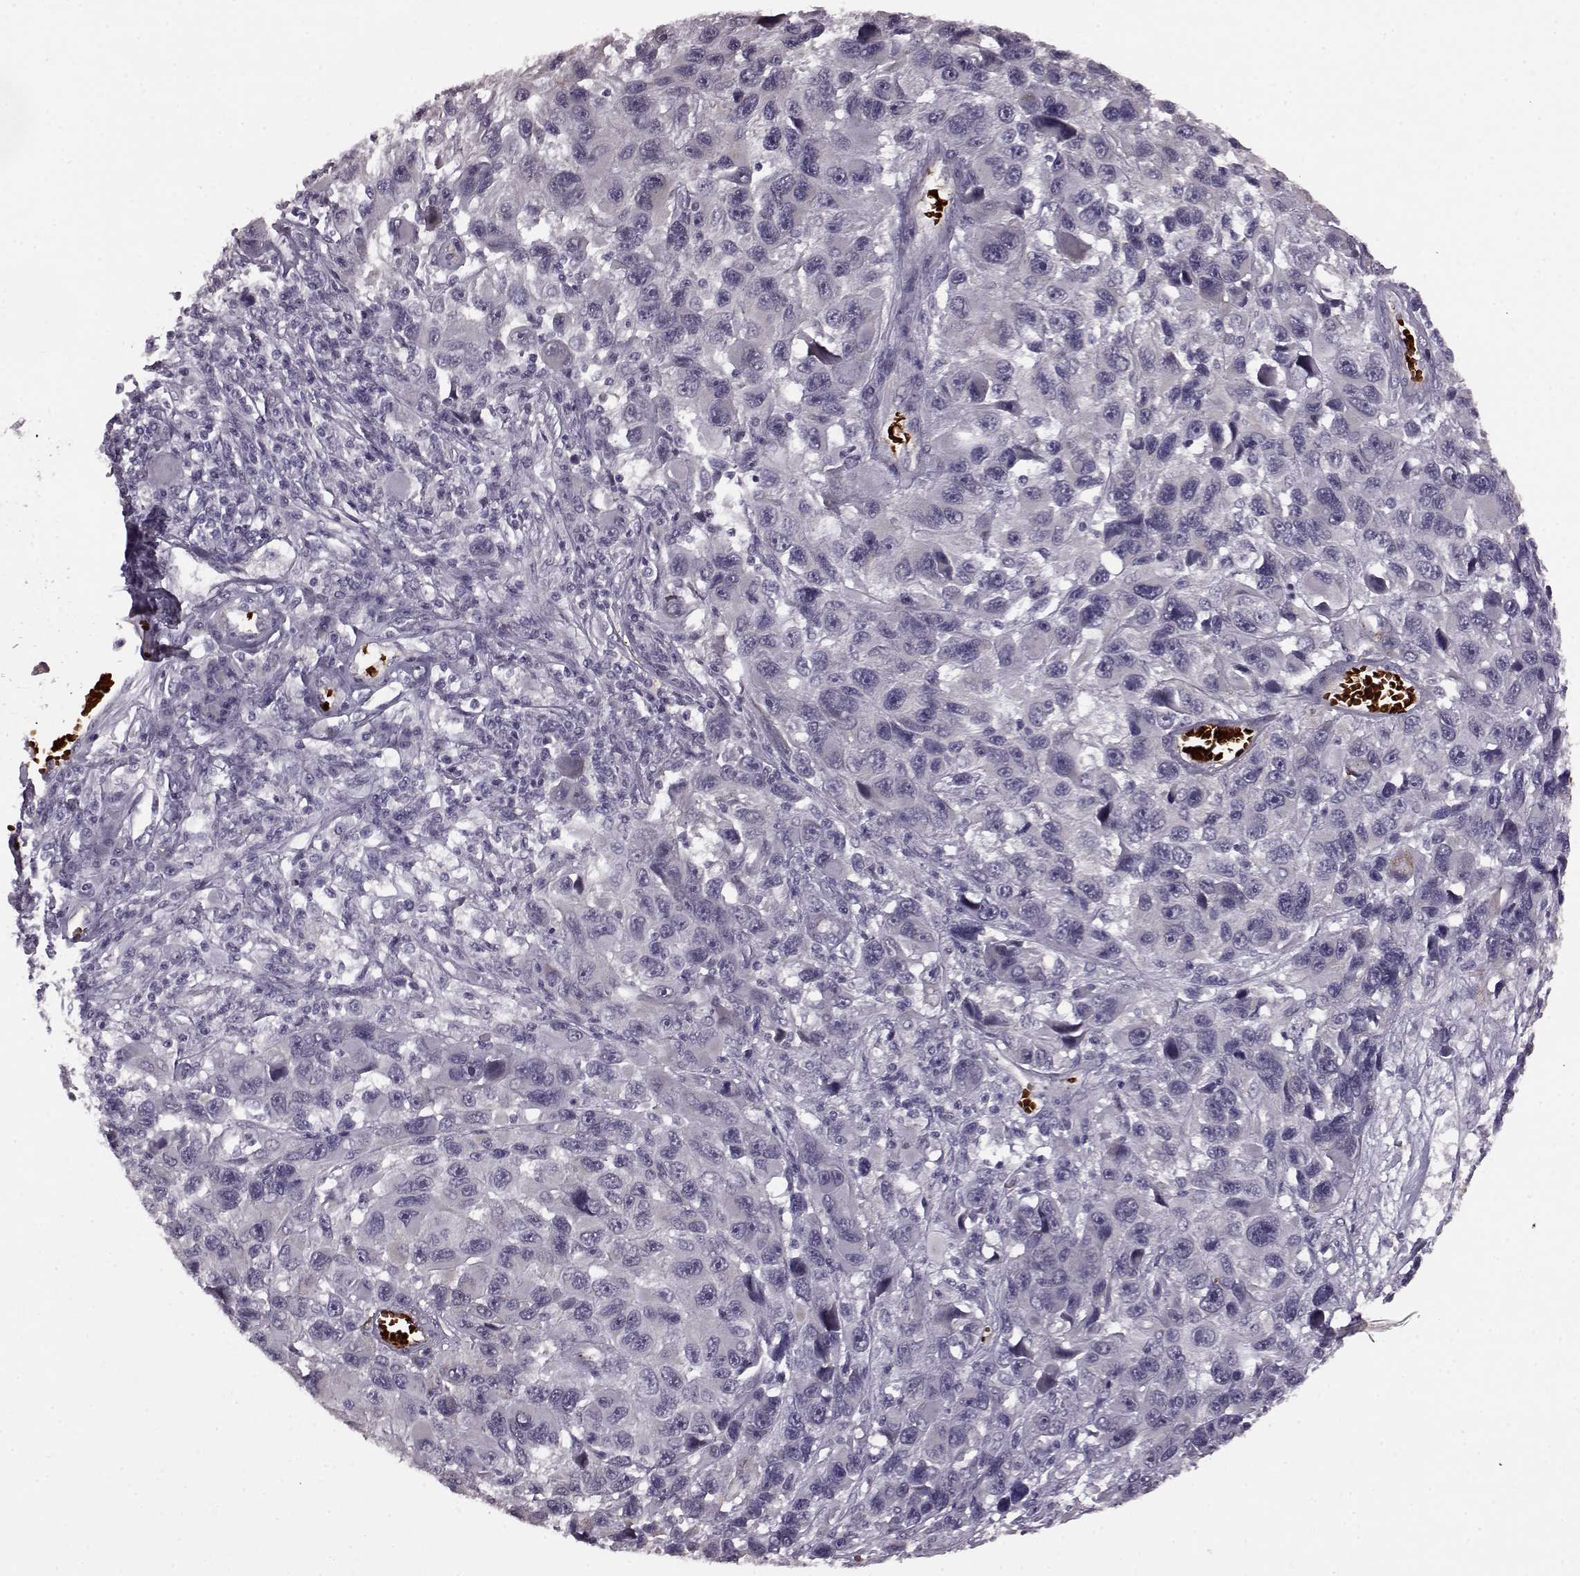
{"staining": {"intensity": "negative", "quantity": "none", "location": "none"}, "tissue": "melanoma", "cell_type": "Tumor cells", "image_type": "cancer", "snomed": [{"axis": "morphology", "description": "Malignant melanoma, NOS"}, {"axis": "topography", "description": "Skin"}], "caption": "High power microscopy image of an IHC photomicrograph of melanoma, revealing no significant staining in tumor cells.", "gene": "PROP1", "patient": {"sex": "male", "age": 53}}